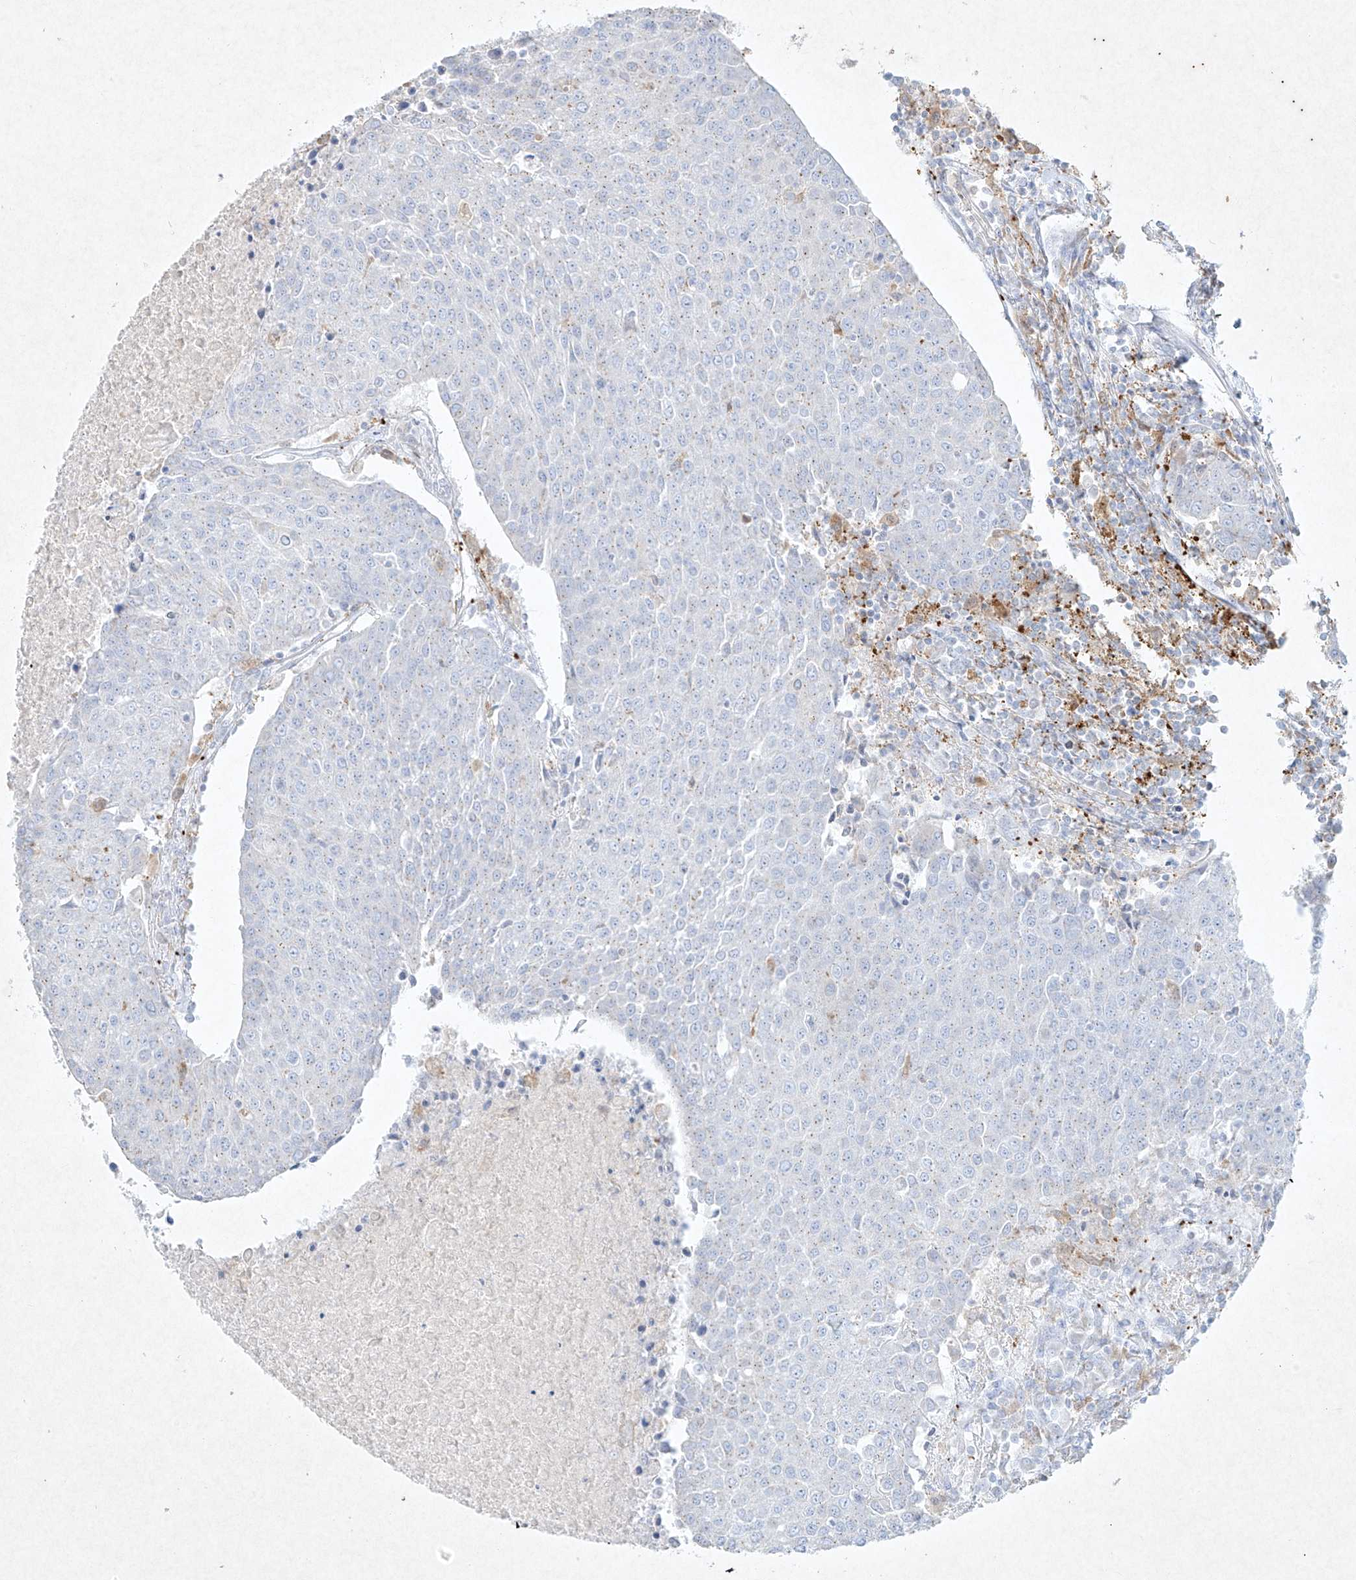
{"staining": {"intensity": "negative", "quantity": "none", "location": "none"}, "tissue": "urothelial cancer", "cell_type": "Tumor cells", "image_type": "cancer", "snomed": [{"axis": "morphology", "description": "Urothelial carcinoma, High grade"}, {"axis": "topography", "description": "Urinary bladder"}], "caption": "Image shows no protein positivity in tumor cells of urothelial cancer tissue. The staining is performed using DAB (3,3'-diaminobenzidine) brown chromogen with nuclei counter-stained in using hematoxylin.", "gene": "PLEK", "patient": {"sex": "female", "age": 85}}